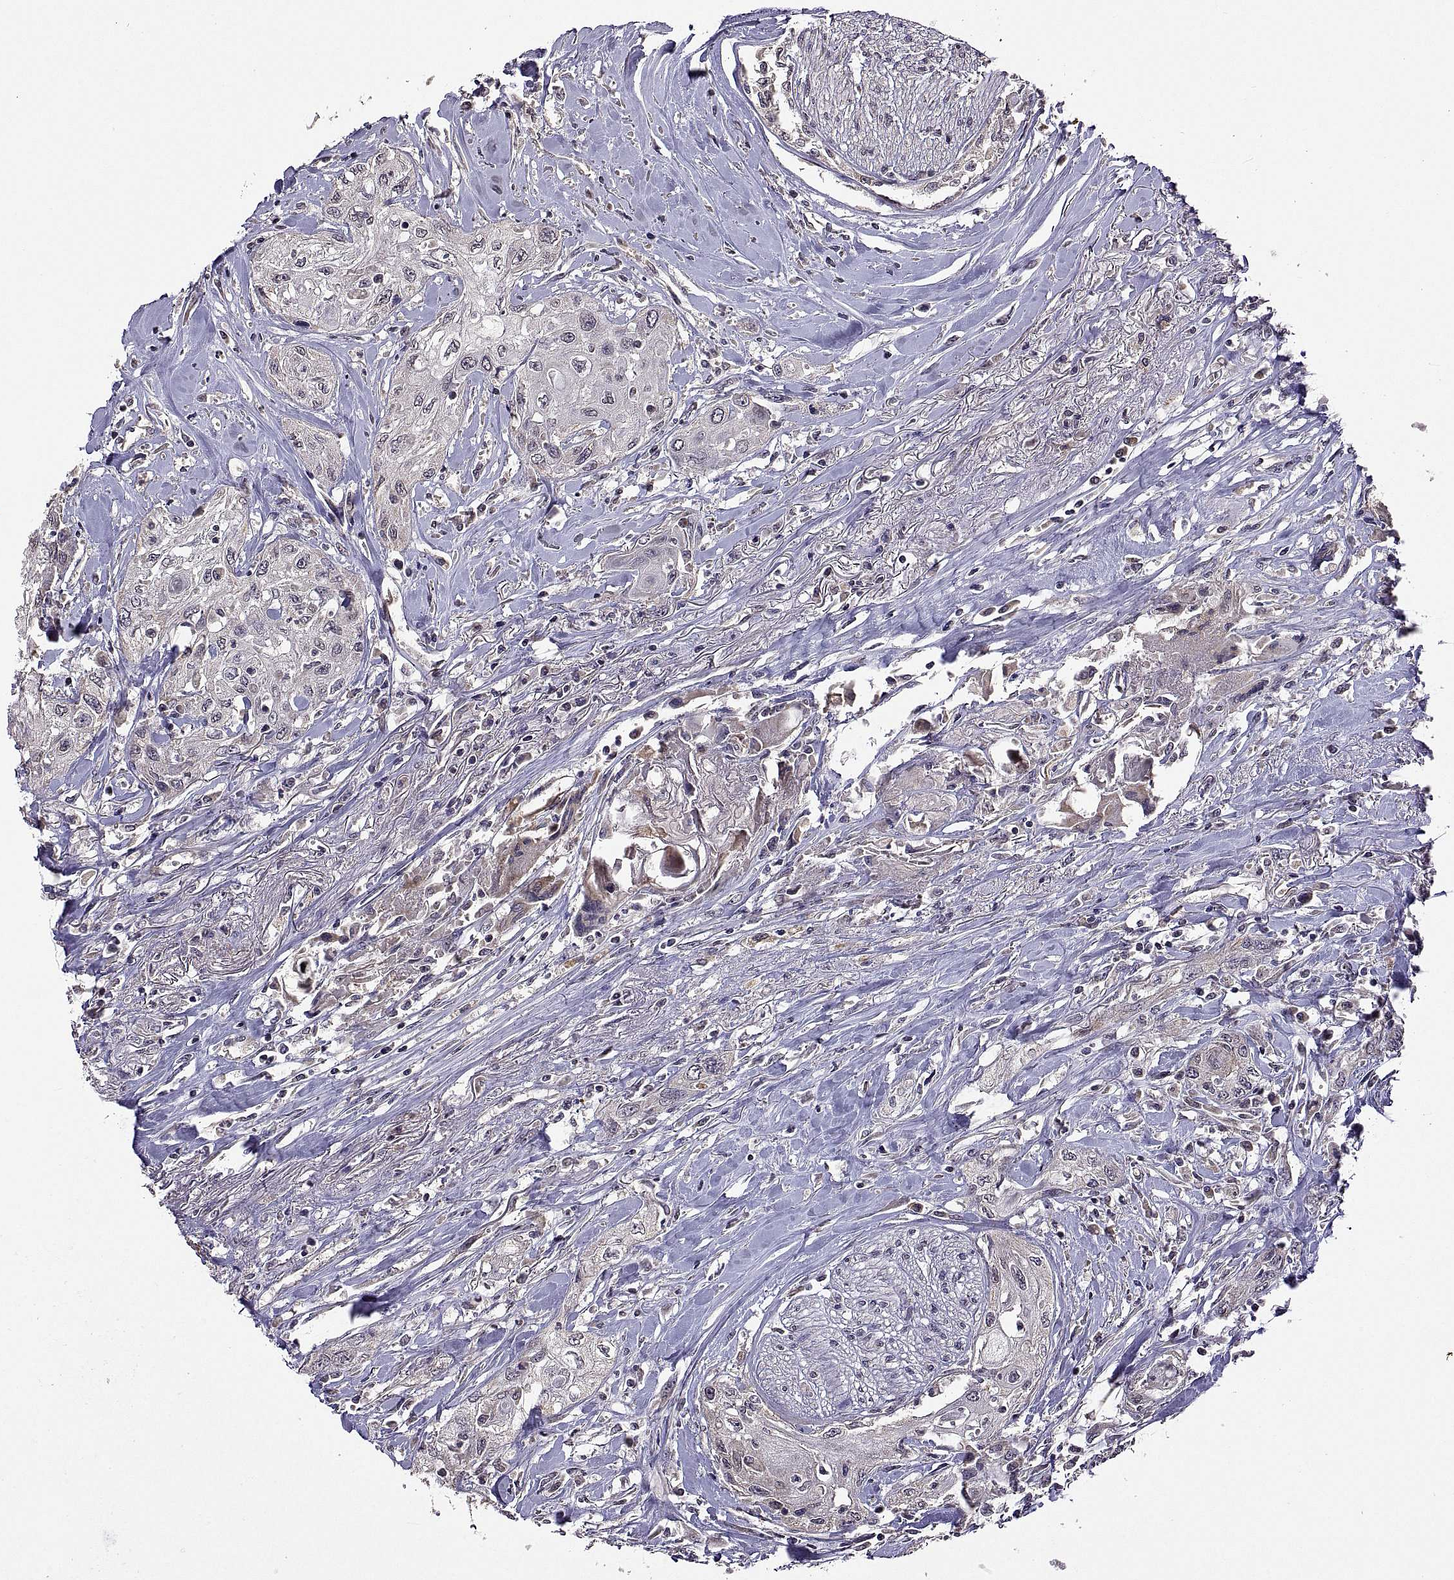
{"staining": {"intensity": "negative", "quantity": "none", "location": "none"}, "tissue": "head and neck cancer", "cell_type": "Tumor cells", "image_type": "cancer", "snomed": [{"axis": "morphology", "description": "Normal tissue, NOS"}, {"axis": "morphology", "description": "Squamous cell carcinoma, NOS"}, {"axis": "topography", "description": "Oral tissue"}, {"axis": "topography", "description": "Peripheral nerve tissue"}, {"axis": "topography", "description": "Head-Neck"}], "caption": "This is an immunohistochemistry image of squamous cell carcinoma (head and neck). There is no staining in tumor cells.", "gene": "LAMA1", "patient": {"sex": "female", "age": 59}}